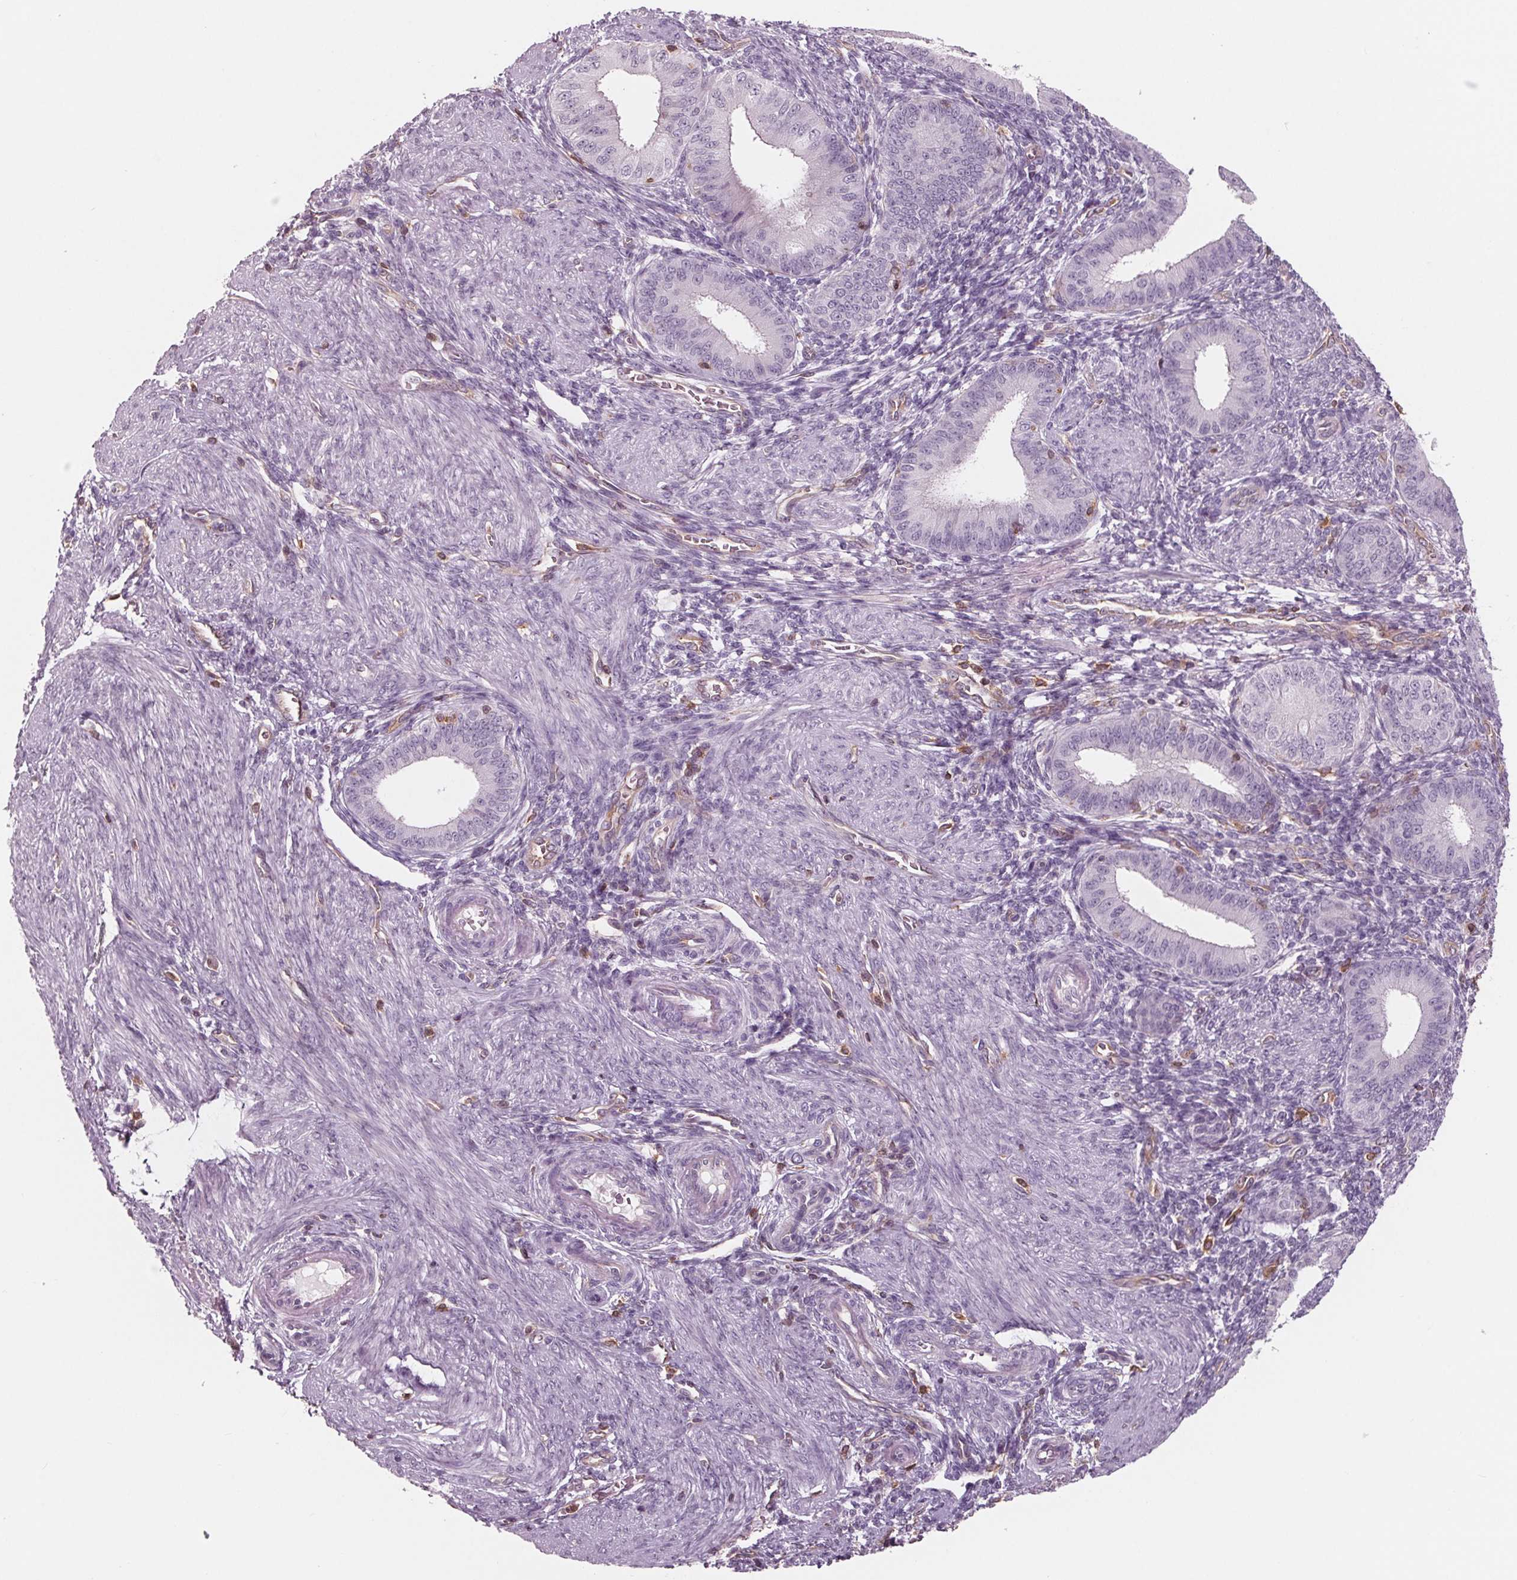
{"staining": {"intensity": "negative", "quantity": "none", "location": "none"}, "tissue": "endometrium", "cell_type": "Cells in endometrial stroma", "image_type": "normal", "snomed": [{"axis": "morphology", "description": "Normal tissue, NOS"}, {"axis": "topography", "description": "Endometrium"}], "caption": "A histopathology image of endometrium stained for a protein reveals no brown staining in cells in endometrial stroma.", "gene": "ARHGAP25", "patient": {"sex": "female", "age": 39}}